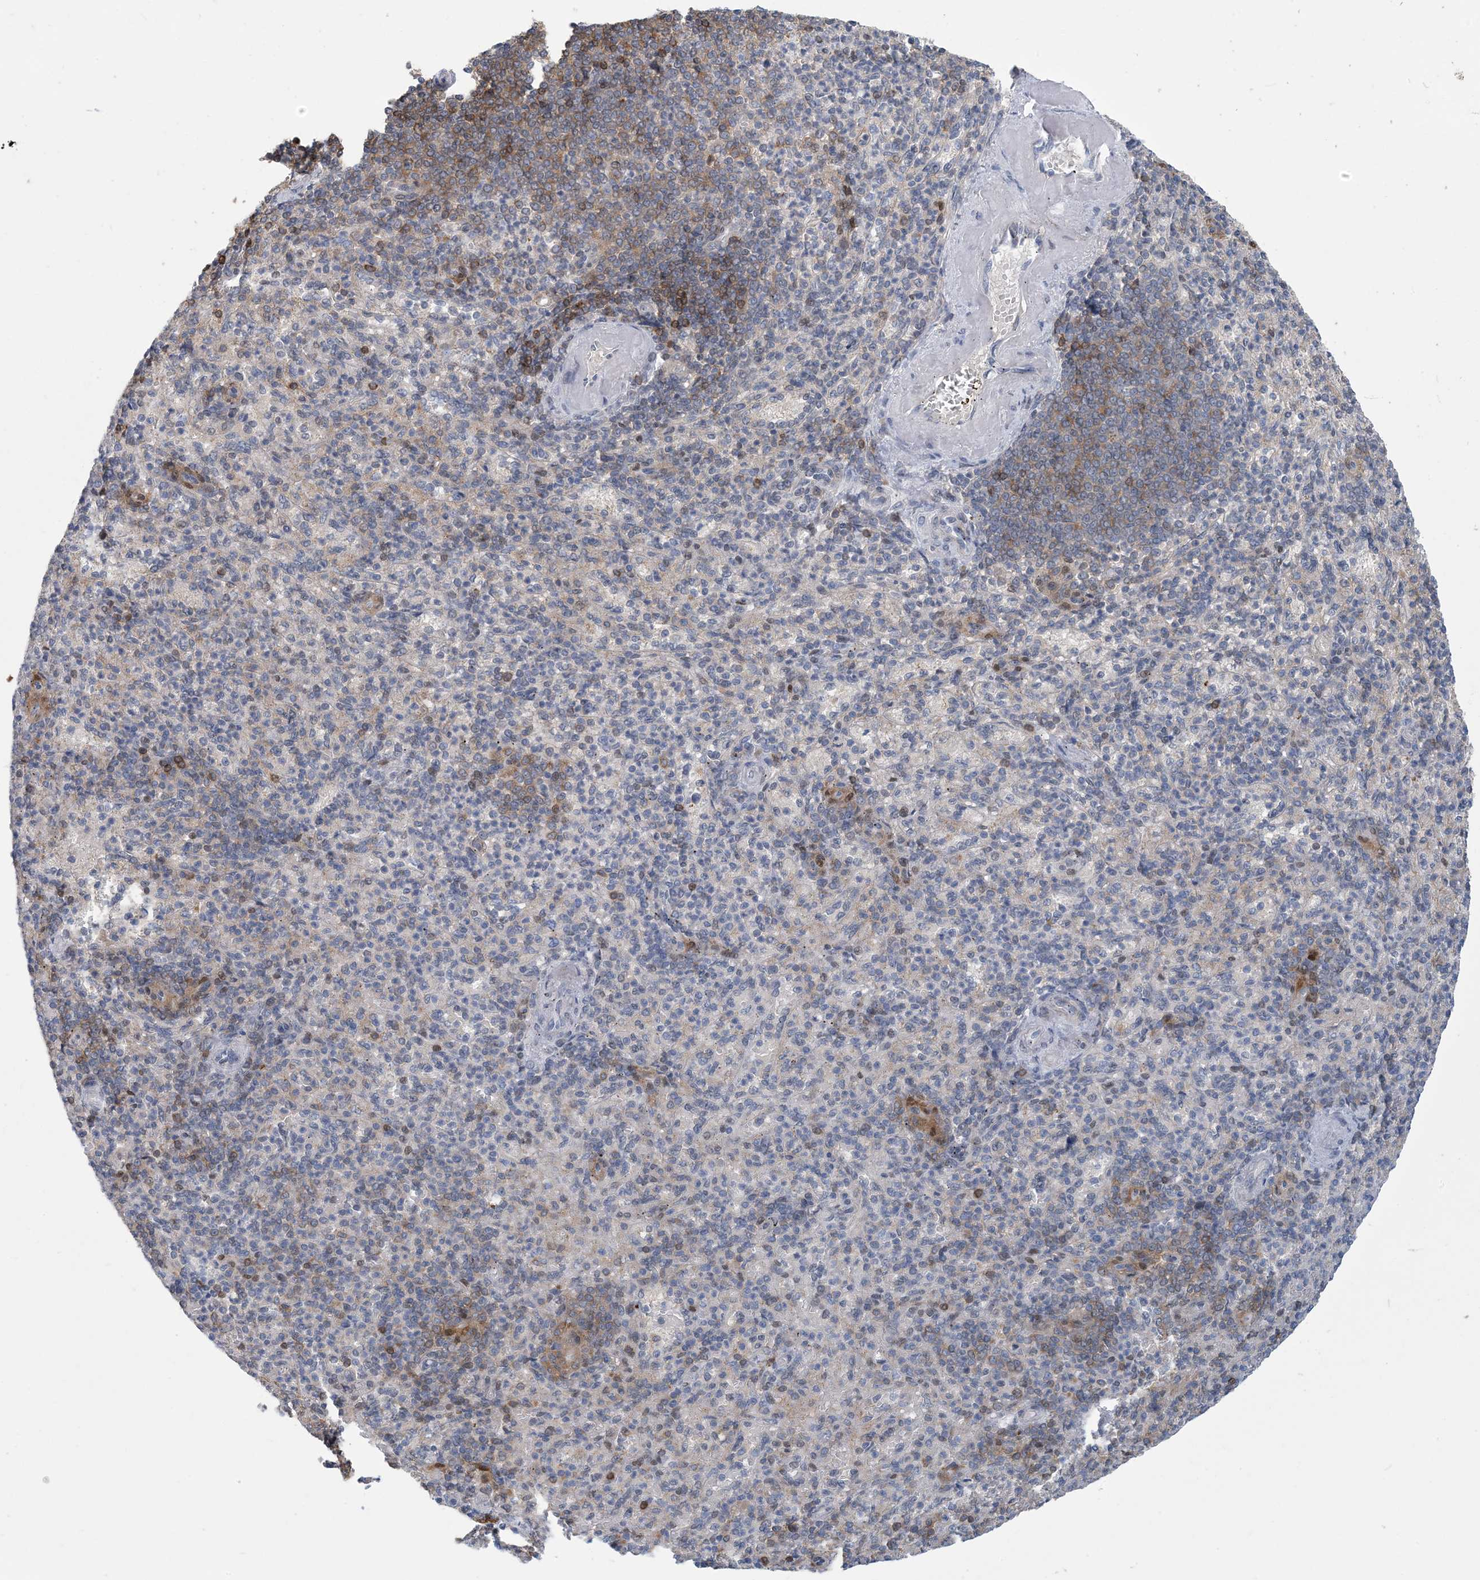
{"staining": {"intensity": "strong", "quantity": "<25%", "location": "cytoplasmic/membranous"}, "tissue": "spleen", "cell_type": "Cells in red pulp", "image_type": "normal", "snomed": [{"axis": "morphology", "description": "Normal tissue, NOS"}, {"axis": "topography", "description": "Spleen"}], "caption": "Protein expression analysis of unremarkable spleen displays strong cytoplasmic/membranous expression in about <25% of cells in red pulp.", "gene": "ZC3H12A", "patient": {"sex": "female", "age": 74}}